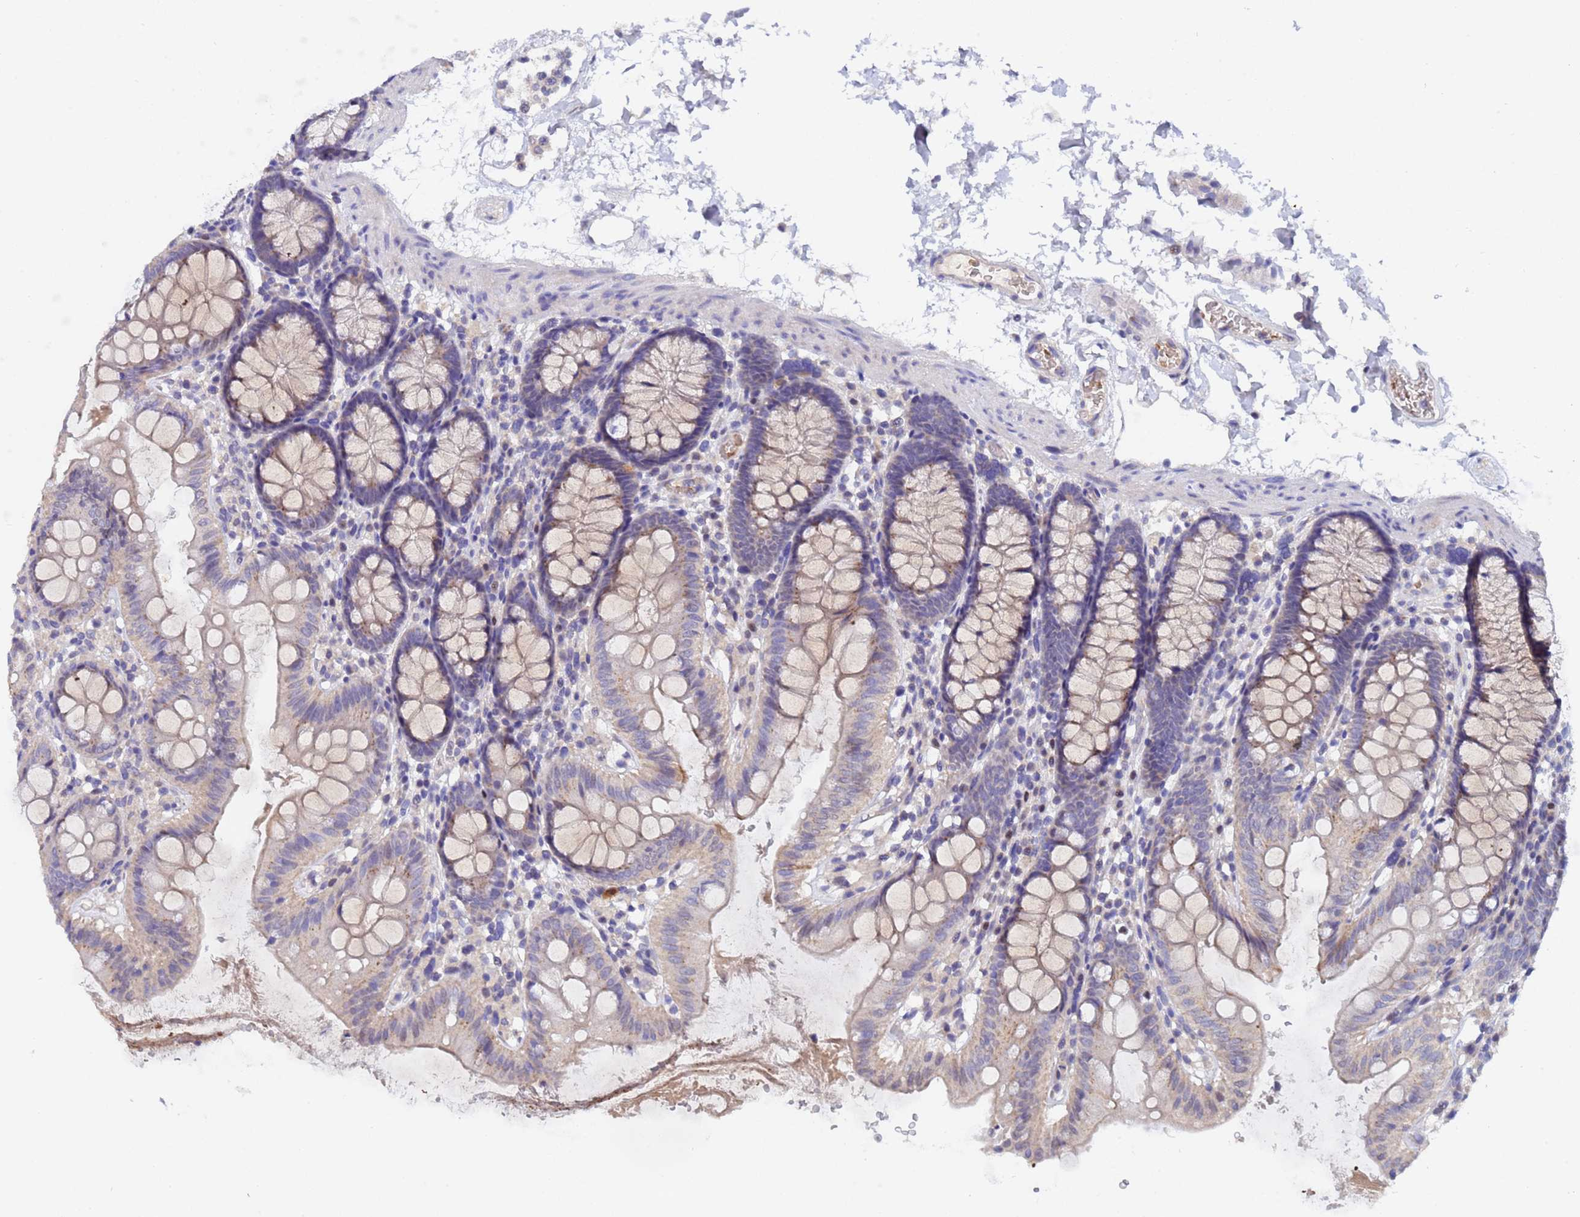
{"staining": {"intensity": "negative", "quantity": "none", "location": "none"}, "tissue": "colon", "cell_type": "Endothelial cells", "image_type": "normal", "snomed": [{"axis": "morphology", "description": "Normal tissue, NOS"}, {"axis": "topography", "description": "Colon"}], "caption": "IHC of unremarkable human colon exhibits no expression in endothelial cells. (DAB (3,3'-diaminobenzidine) IHC visualized using brightfield microscopy, high magnification).", "gene": "IHO1", "patient": {"sex": "male", "age": 75}}